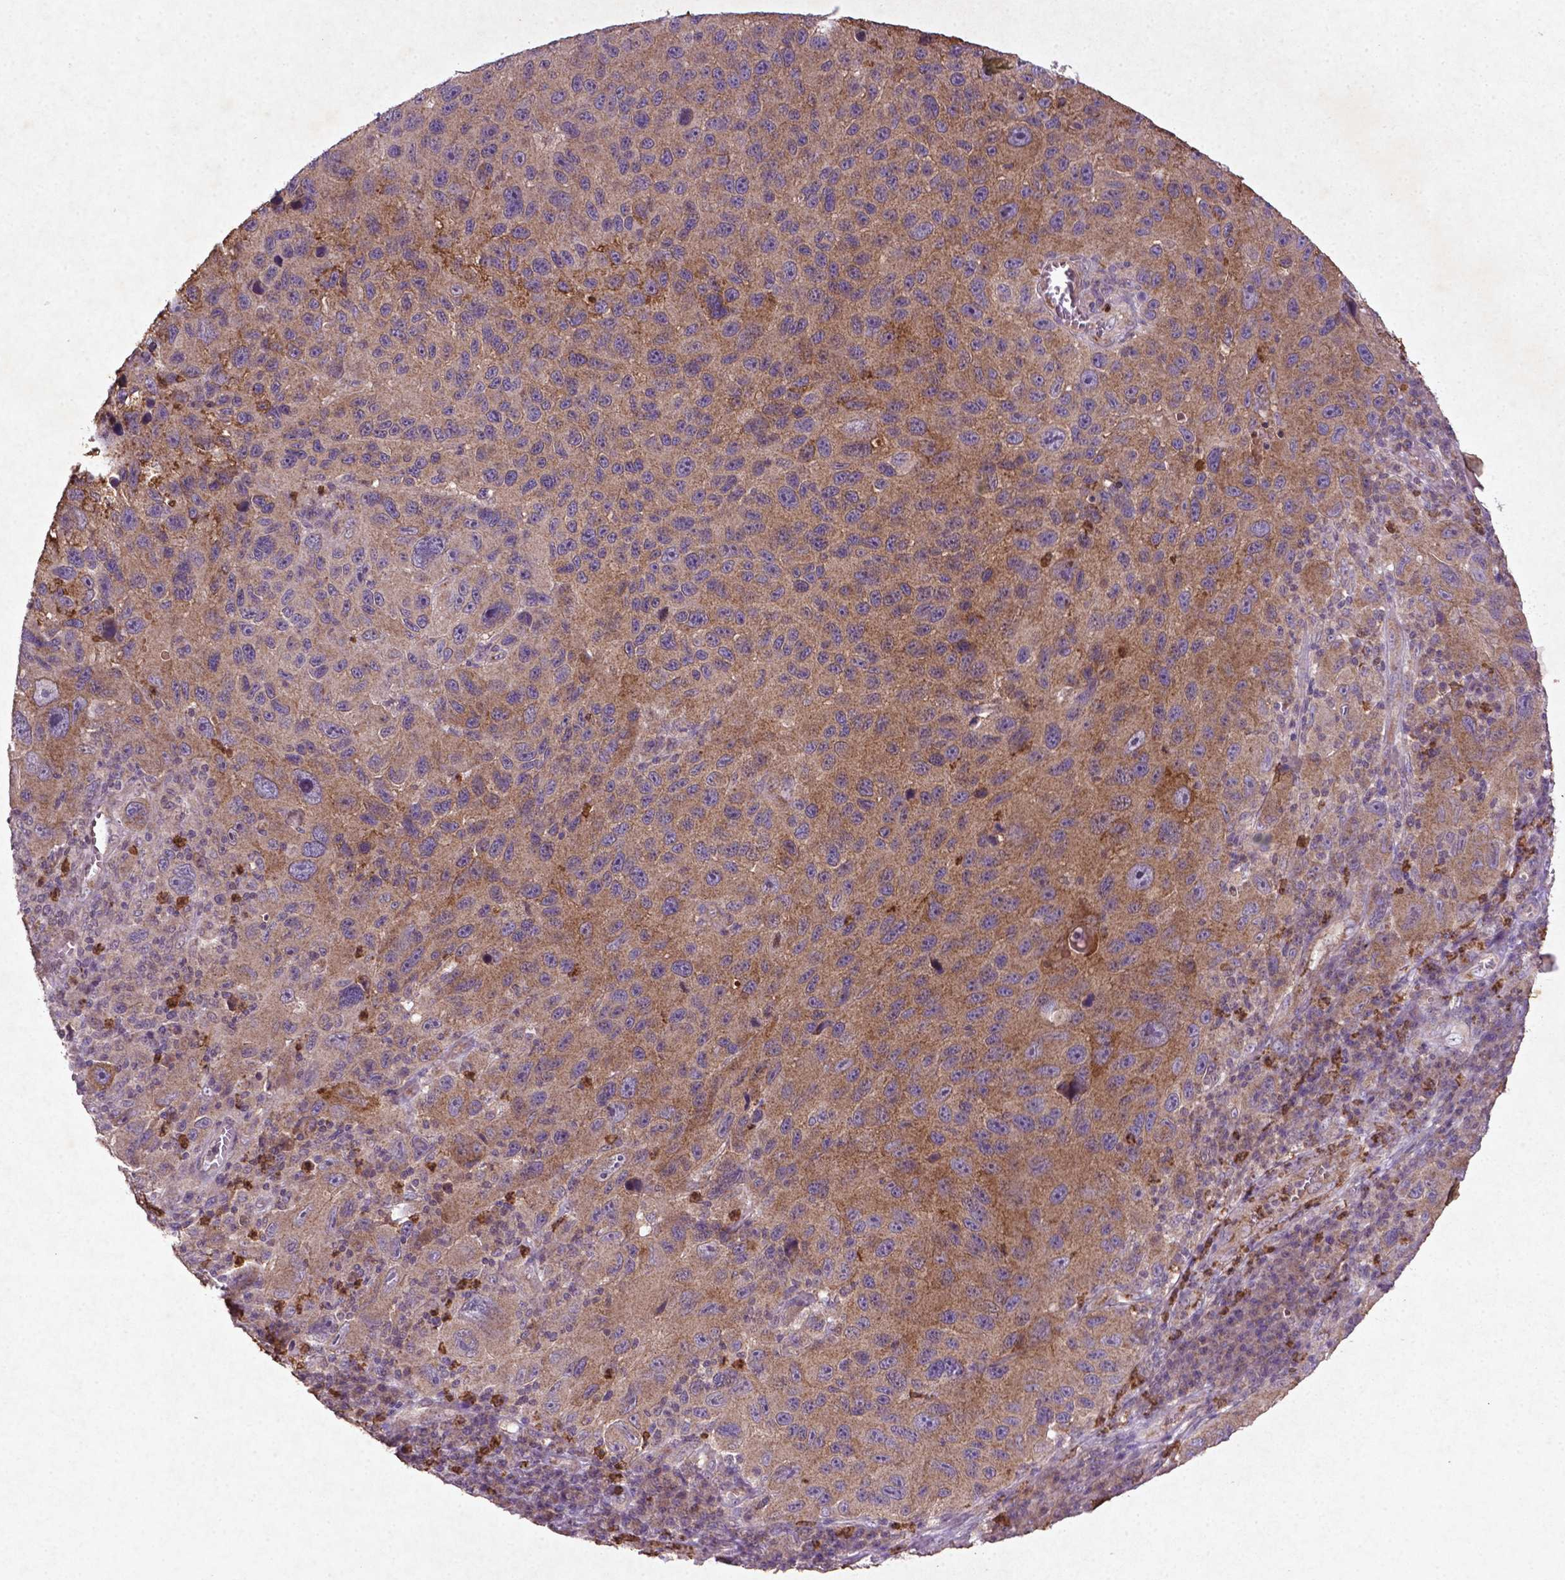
{"staining": {"intensity": "moderate", "quantity": ">75%", "location": "cytoplasmic/membranous"}, "tissue": "melanoma", "cell_type": "Tumor cells", "image_type": "cancer", "snomed": [{"axis": "morphology", "description": "Malignant melanoma, NOS"}, {"axis": "topography", "description": "Skin"}], "caption": "Malignant melanoma stained with a protein marker shows moderate staining in tumor cells.", "gene": "MTOR", "patient": {"sex": "male", "age": 53}}